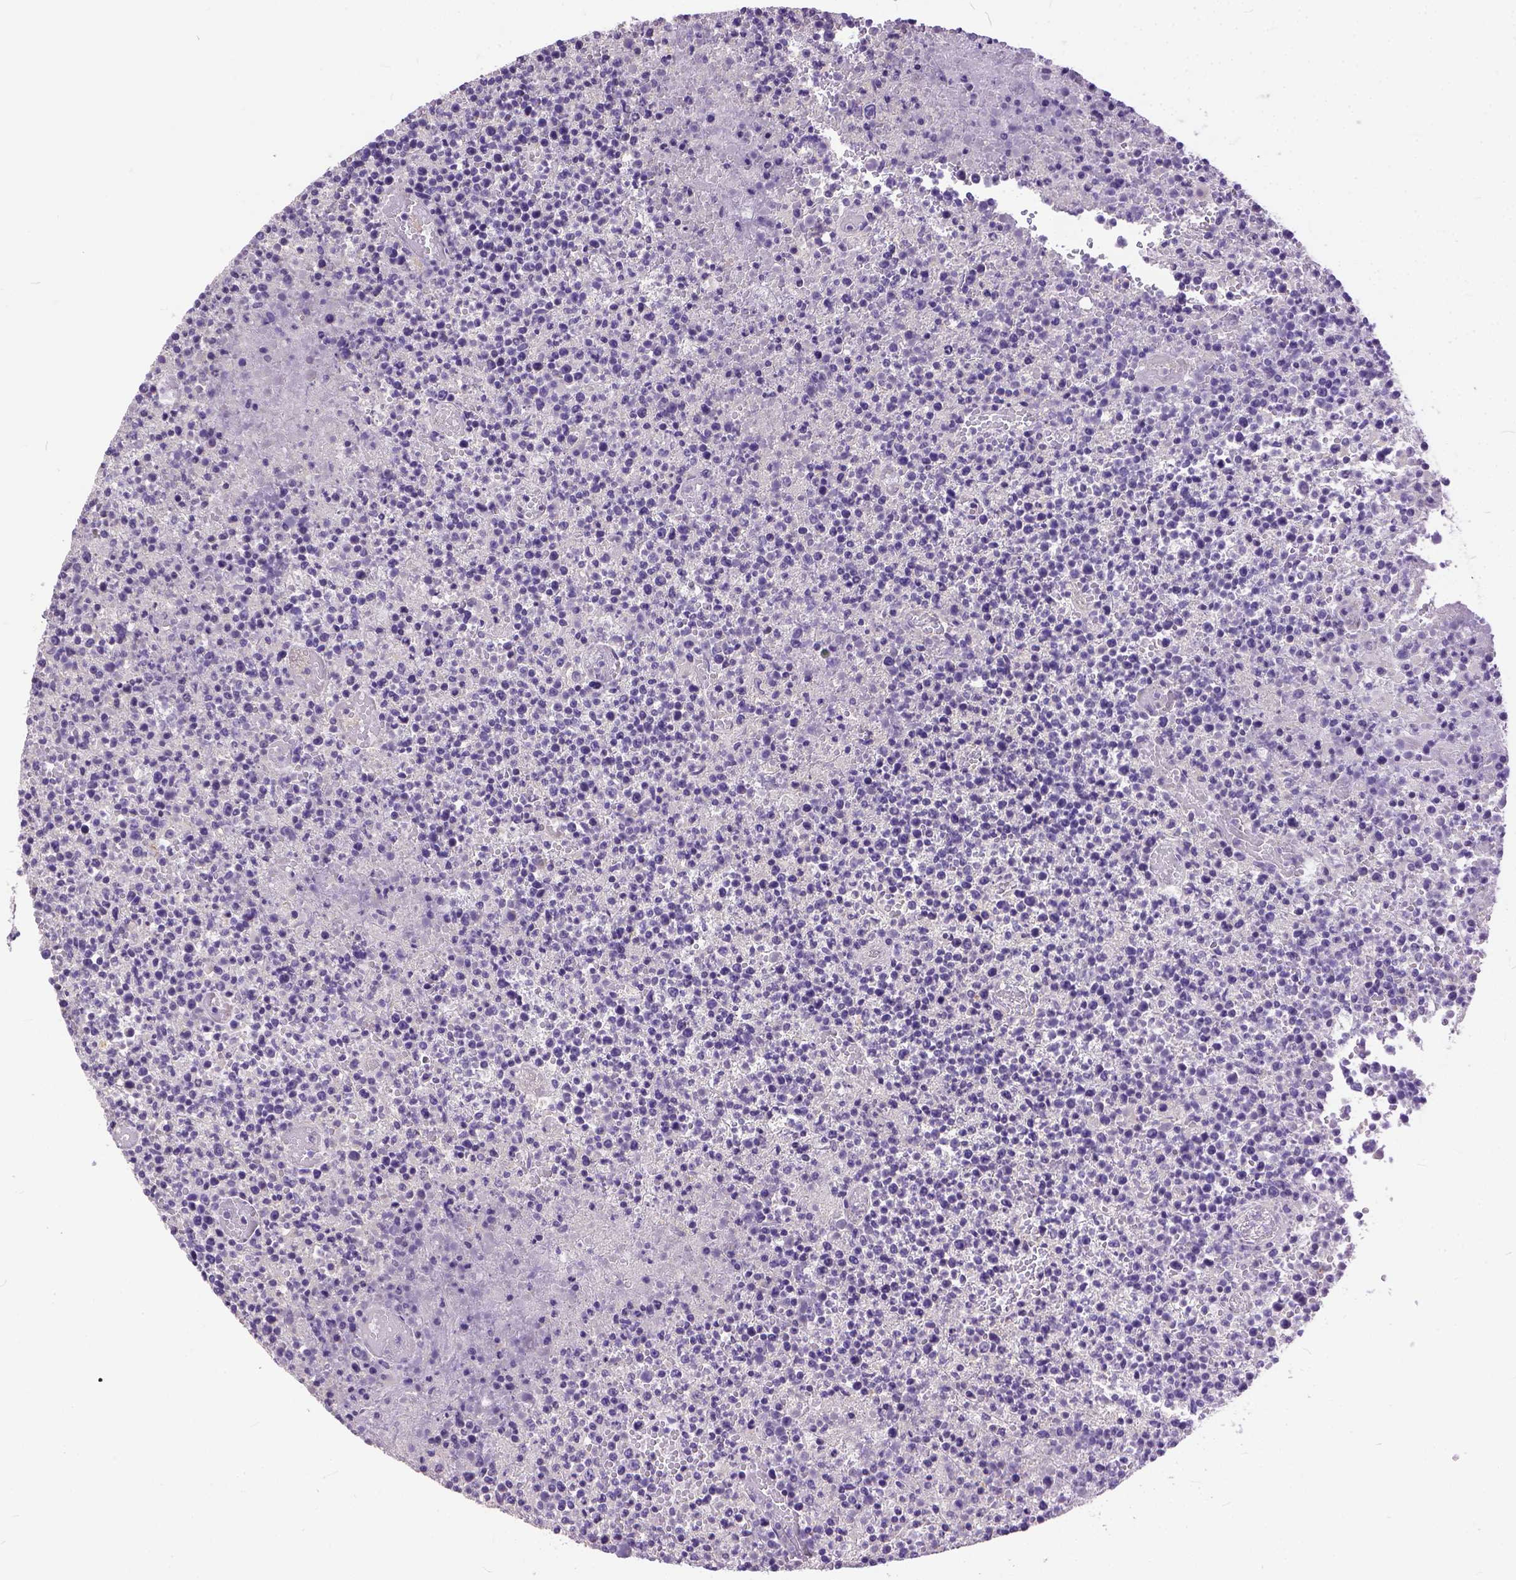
{"staining": {"intensity": "negative", "quantity": "none", "location": "none"}, "tissue": "lymphoma", "cell_type": "Tumor cells", "image_type": "cancer", "snomed": [{"axis": "morphology", "description": "Malignant lymphoma, non-Hodgkin's type, High grade"}, {"axis": "topography", "description": "Lymph node"}], "caption": "This is an IHC photomicrograph of human lymphoma. There is no positivity in tumor cells.", "gene": "BANF2", "patient": {"sex": "male", "age": 13}}